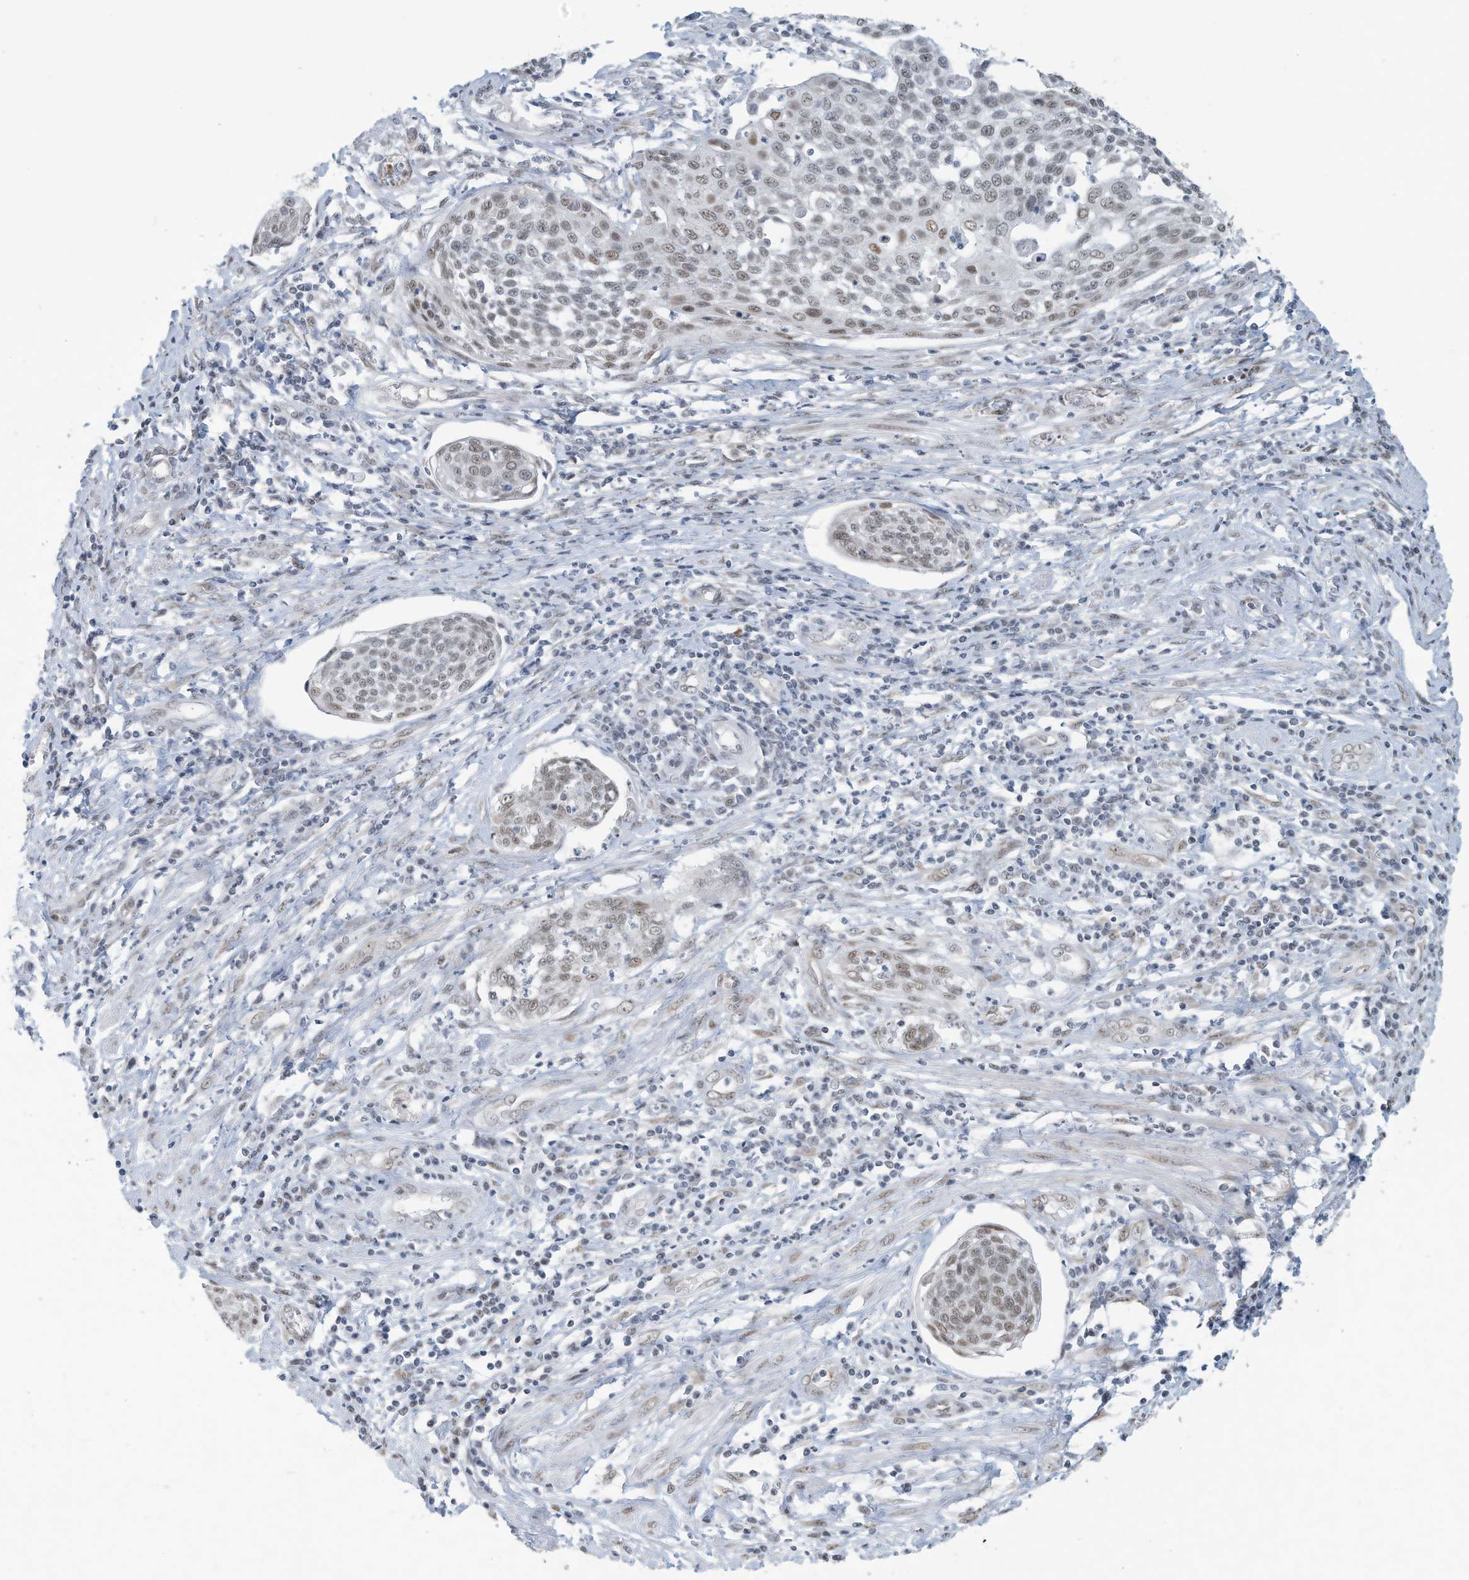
{"staining": {"intensity": "moderate", "quantity": ">75%", "location": "nuclear"}, "tissue": "cervical cancer", "cell_type": "Tumor cells", "image_type": "cancer", "snomed": [{"axis": "morphology", "description": "Squamous cell carcinoma, NOS"}, {"axis": "topography", "description": "Cervix"}], "caption": "Cervical cancer was stained to show a protein in brown. There is medium levels of moderate nuclear positivity in about >75% of tumor cells.", "gene": "SARNP", "patient": {"sex": "female", "age": 34}}